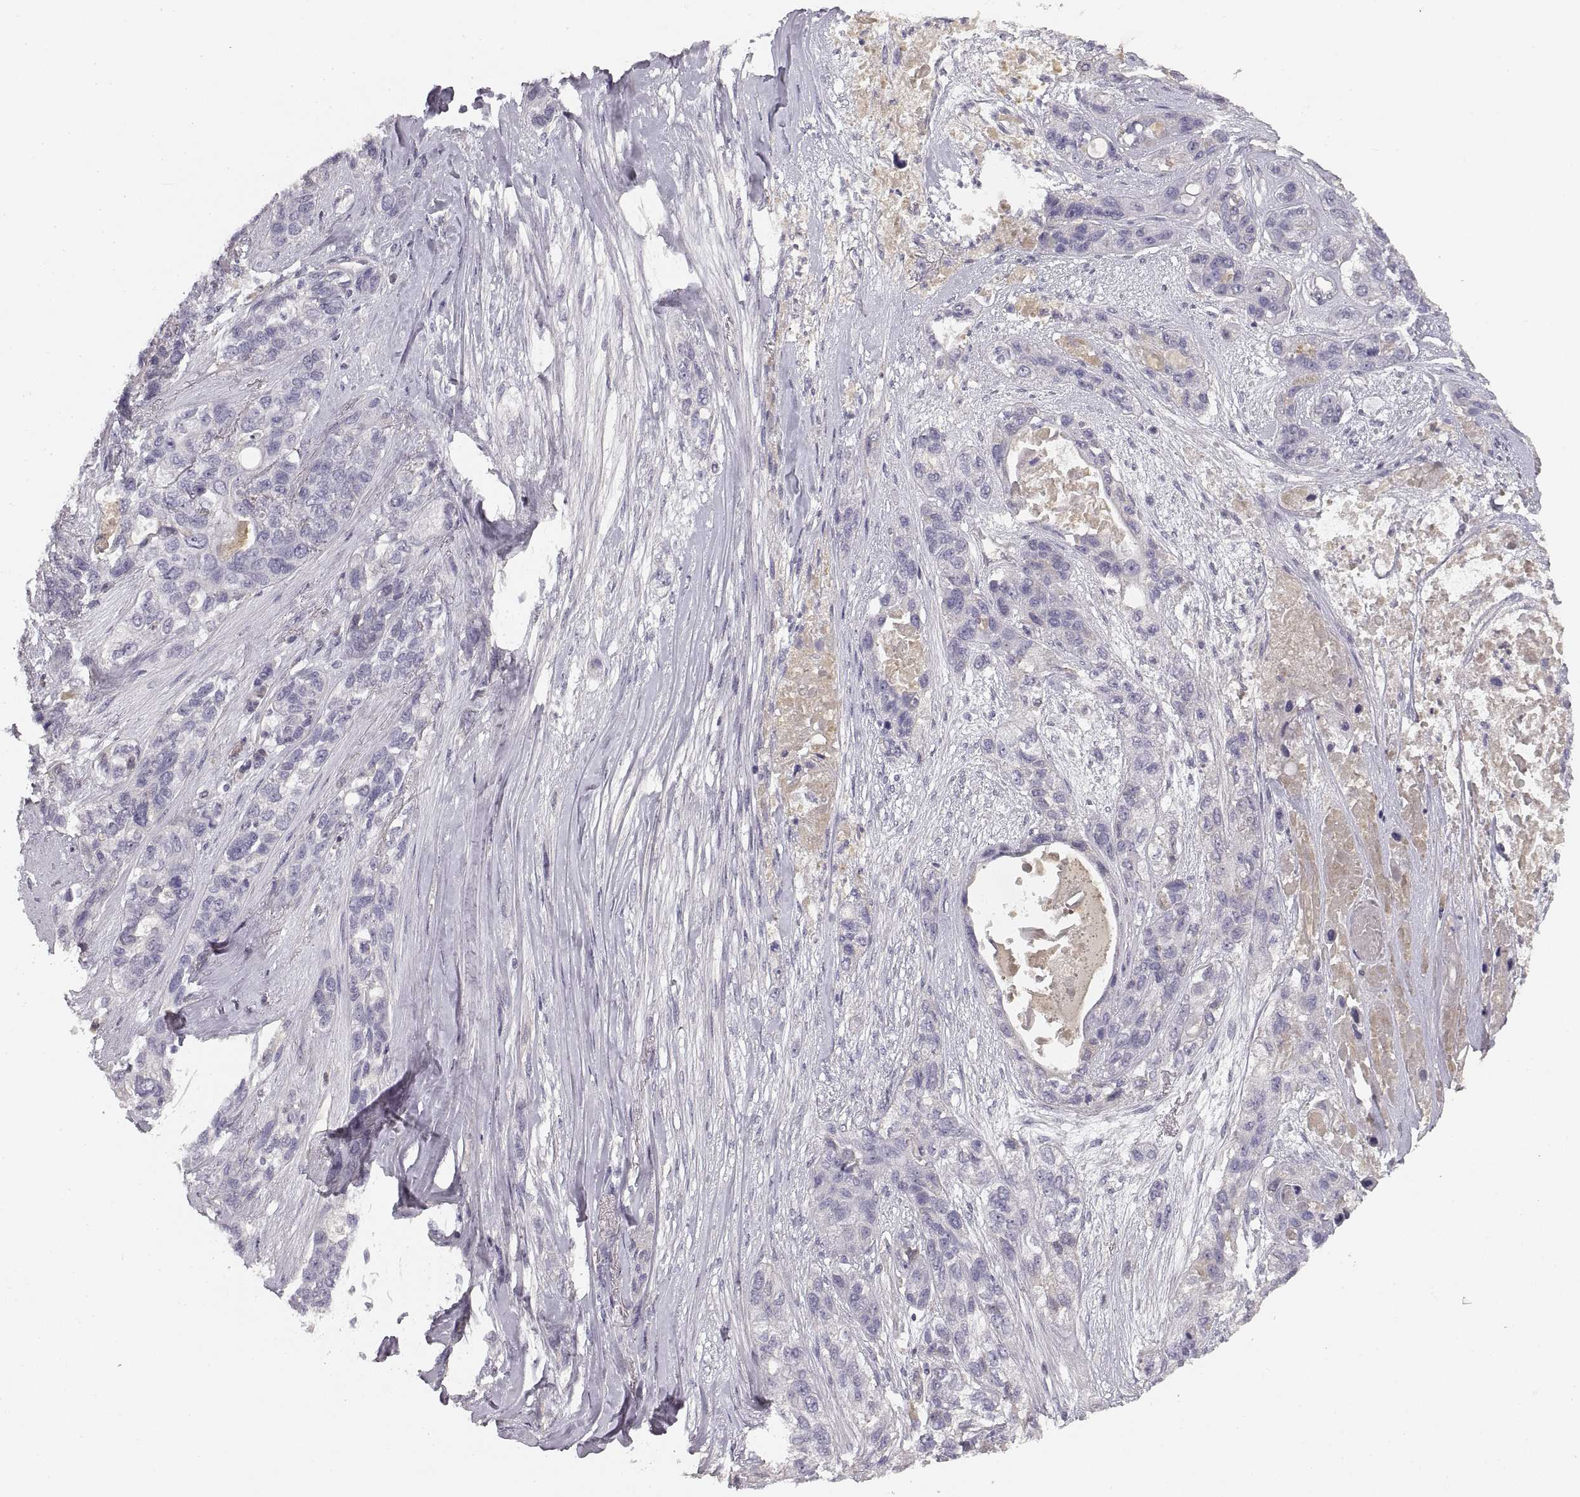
{"staining": {"intensity": "negative", "quantity": "none", "location": "none"}, "tissue": "lung cancer", "cell_type": "Tumor cells", "image_type": "cancer", "snomed": [{"axis": "morphology", "description": "Squamous cell carcinoma, NOS"}, {"axis": "topography", "description": "Lung"}], "caption": "DAB immunohistochemical staining of lung squamous cell carcinoma reveals no significant expression in tumor cells.", "gene": "RUNDC3A", "patient": {"sex": "female", "age": 70}}